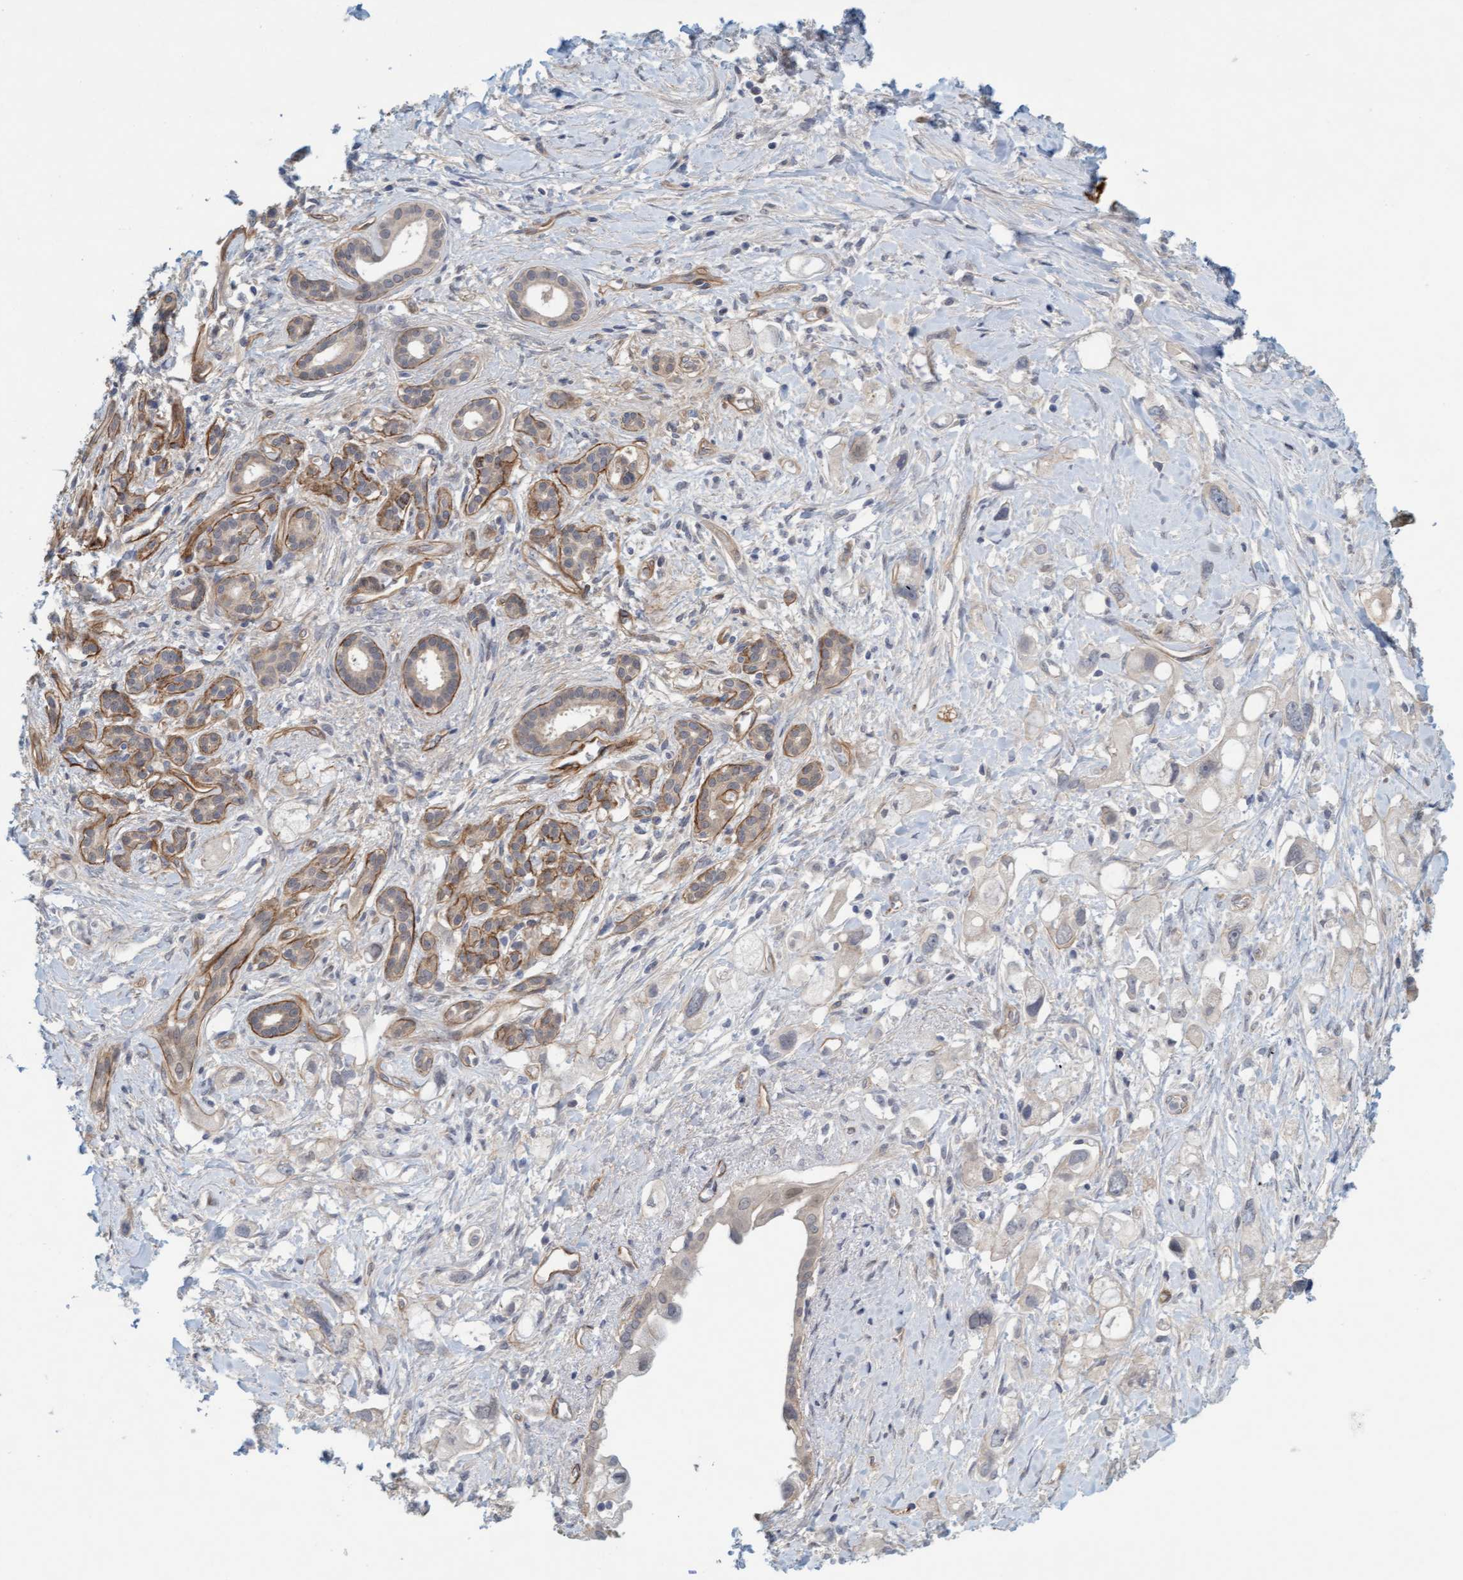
{"staining": {"intensity": "negative", "quantity": "none", "location": "none"}, "tissue": "pancreatic cancer", "cell_type": "Tumor cells", "image_type": "cancer", "snomed": [{"axis": "morphology", "description": "Adenocarcinoma, NOS"}, {"axis": "topography", "description": "Pancreas"}], "caption": "DAB (3,3'-diaminobenzidine) immunohistochemical staining of human pancreatic cancer reveals no significant staining in tumor cells. (IHC, brightfield microscopy, high magnification).", "gene": "TSTD2", "patient": {"sex": "female", "age": 56}}